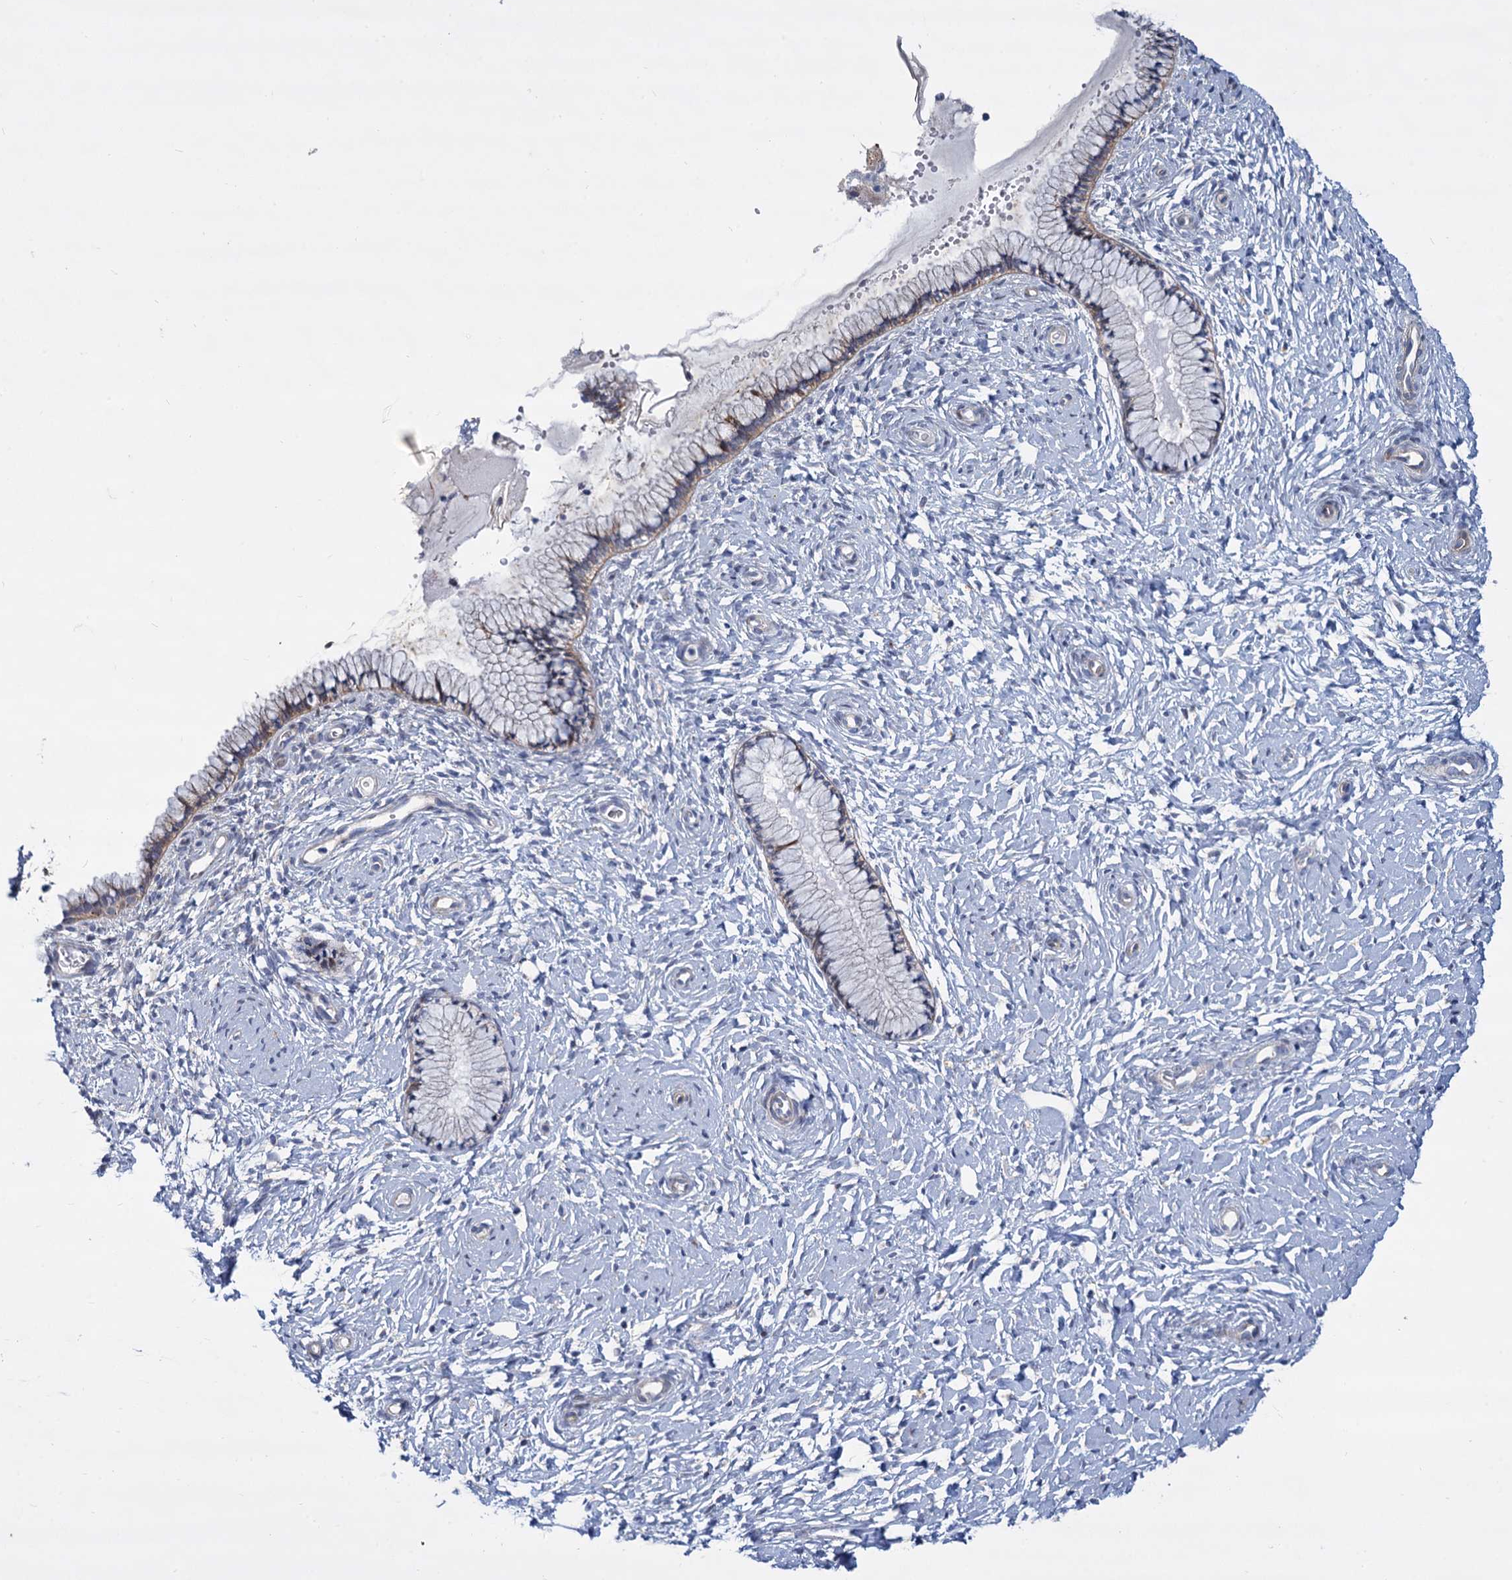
{"staining": {"intensity": "negative", "quantity": "none", "location": "none"}, "tissue": "cervix", "cell_type": "Glandular cells", "image_type": "normal", "snomed": [{"axis": "morphology", "description": "Normal tissue, NOS"}, {"axis": "topography", "description": "Cervix"}], "caption": "A photomicrograph of human cervix is negative for staining in glandular cells.", "gene": "TRIM77", "patient": {"sex": "female", "age": 33}}